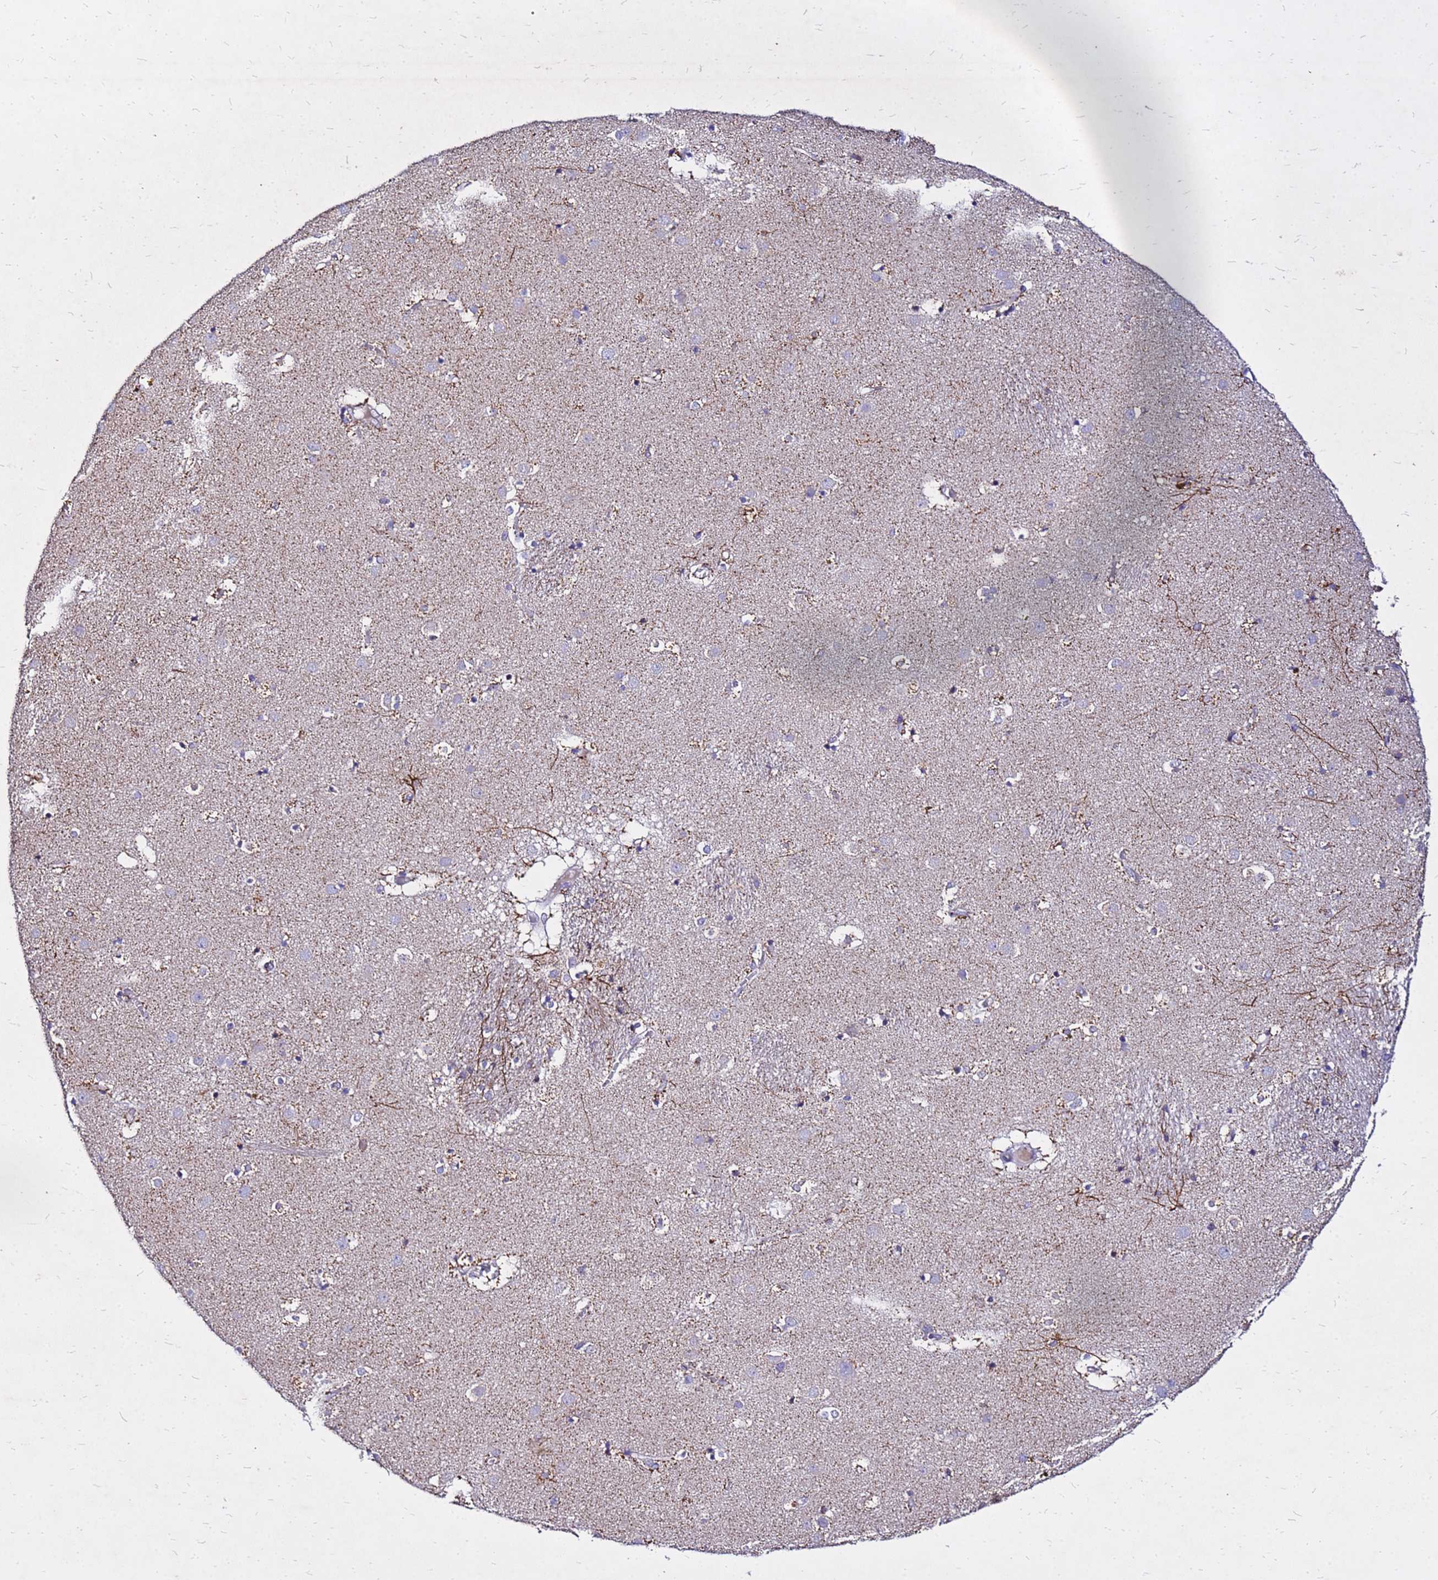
{"staining": {"intensity": "weak", "quantity": "25%-75%", "location": "cytoplasmic/membranous"}, "tissue": "caudate", "cell_type": "Glial cells", "image_type": "normal", "snomed": [{"axis": "morphology", "description": "Normal tissue, NOS"}, {"axis": "topography", "description": "Lateral ventricle wall"}], "caption": "Protein staining reveals weak cytoplasmic/membranous positivity in approximately 25%-75% of glial cells in normal caudate.", "gene": "COX14", "patient": {"sex": "male", "age": 70}}